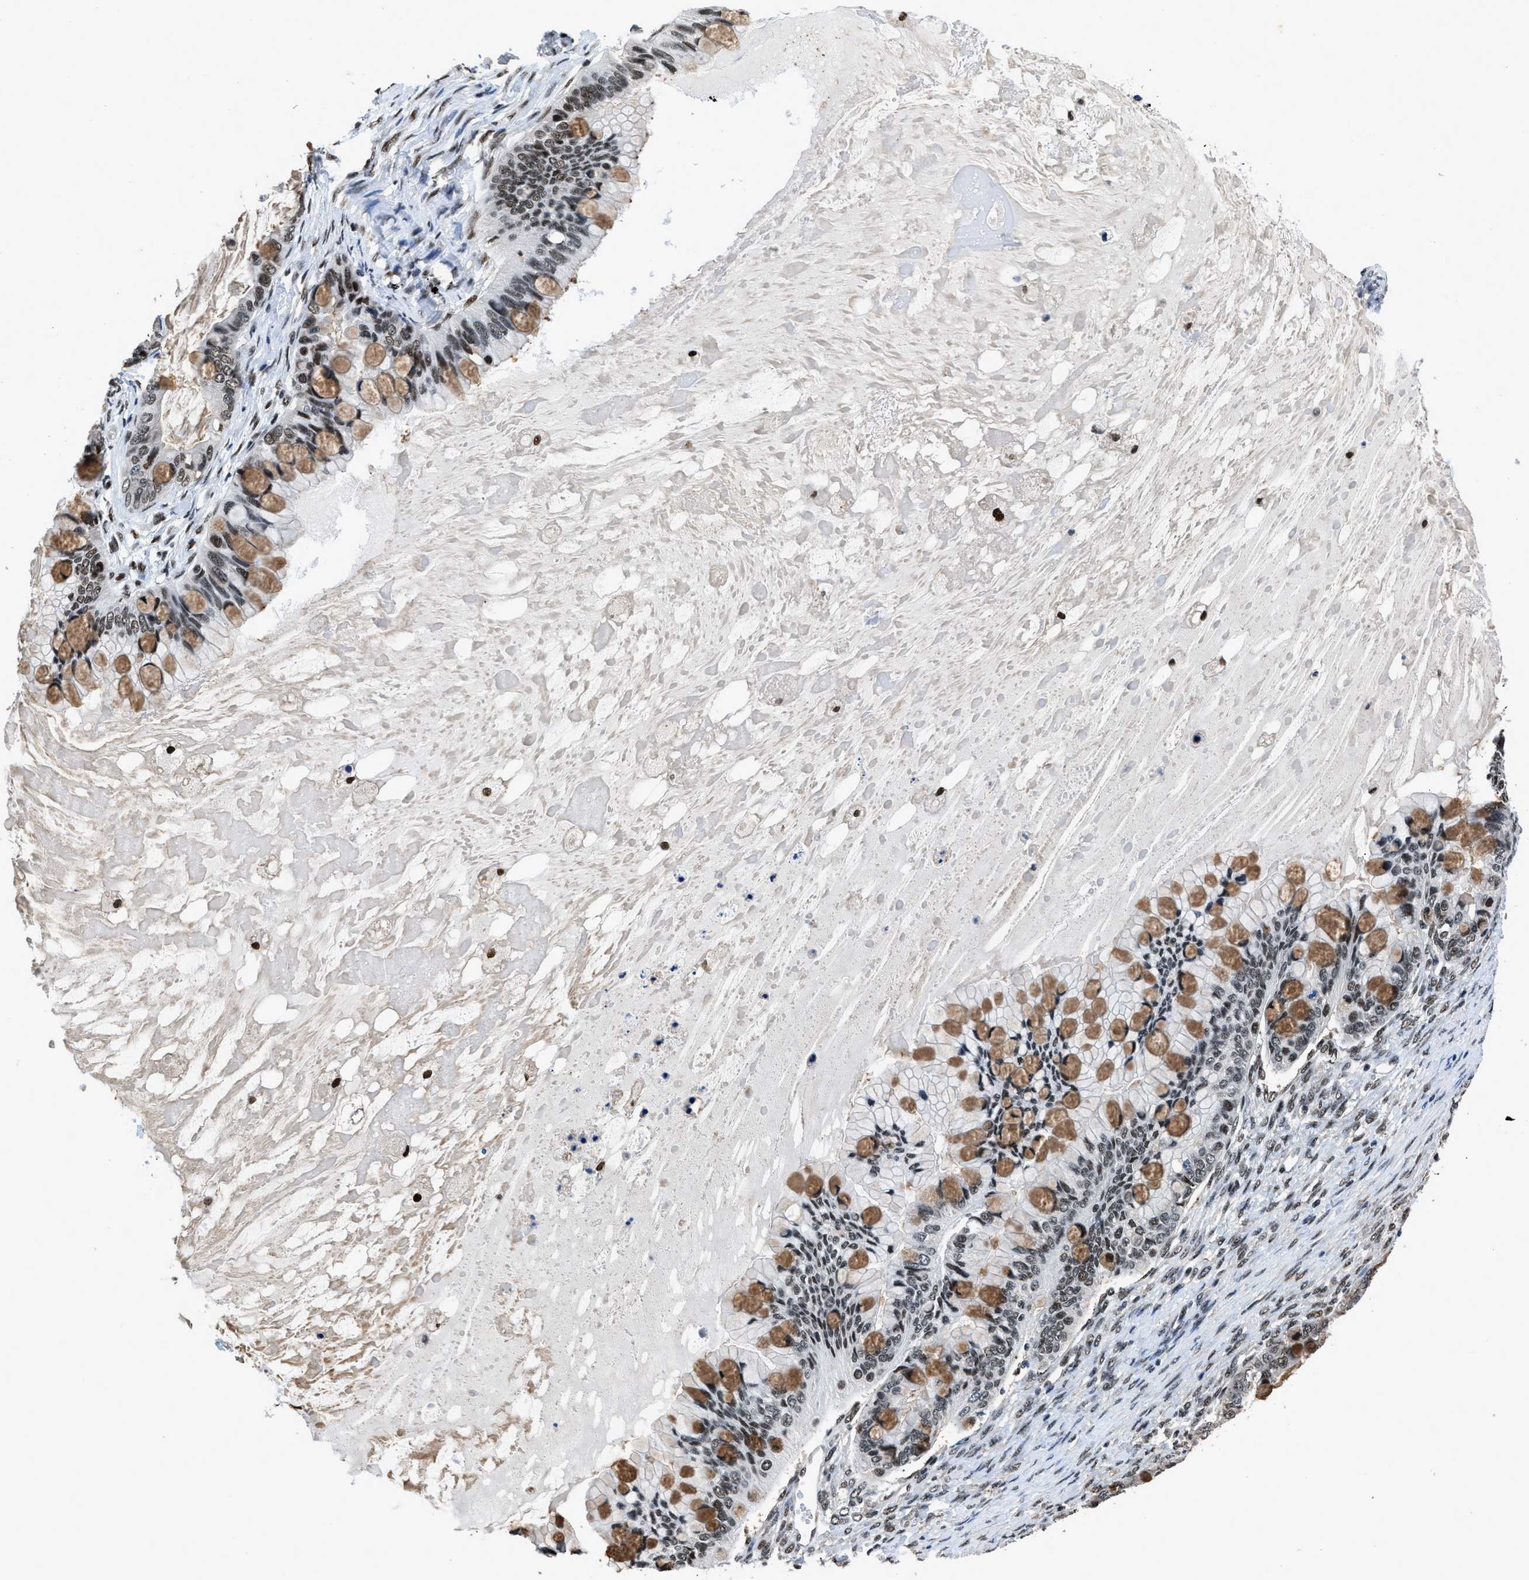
{"staining": {"intensity": "strong", "quantity": ">75%", "location": "cytoplasmic/membranous,nuclear"}, "tissue": "ovarian cancer", "cell_type": "Tumor cells", "image_type": "cancer", "snomed": [{"axis": "morphology", "description": "Cystadenocarcinoma, mucinous, NOS"}, {"axis": "topography", "description": "Ovary"}], "caption": "Human ovarian cancer stained with a protein marker displays strong staining in tumor cells.", "gene": "HNRNPH2", "patient": {"sex": "female", "age": 80}}